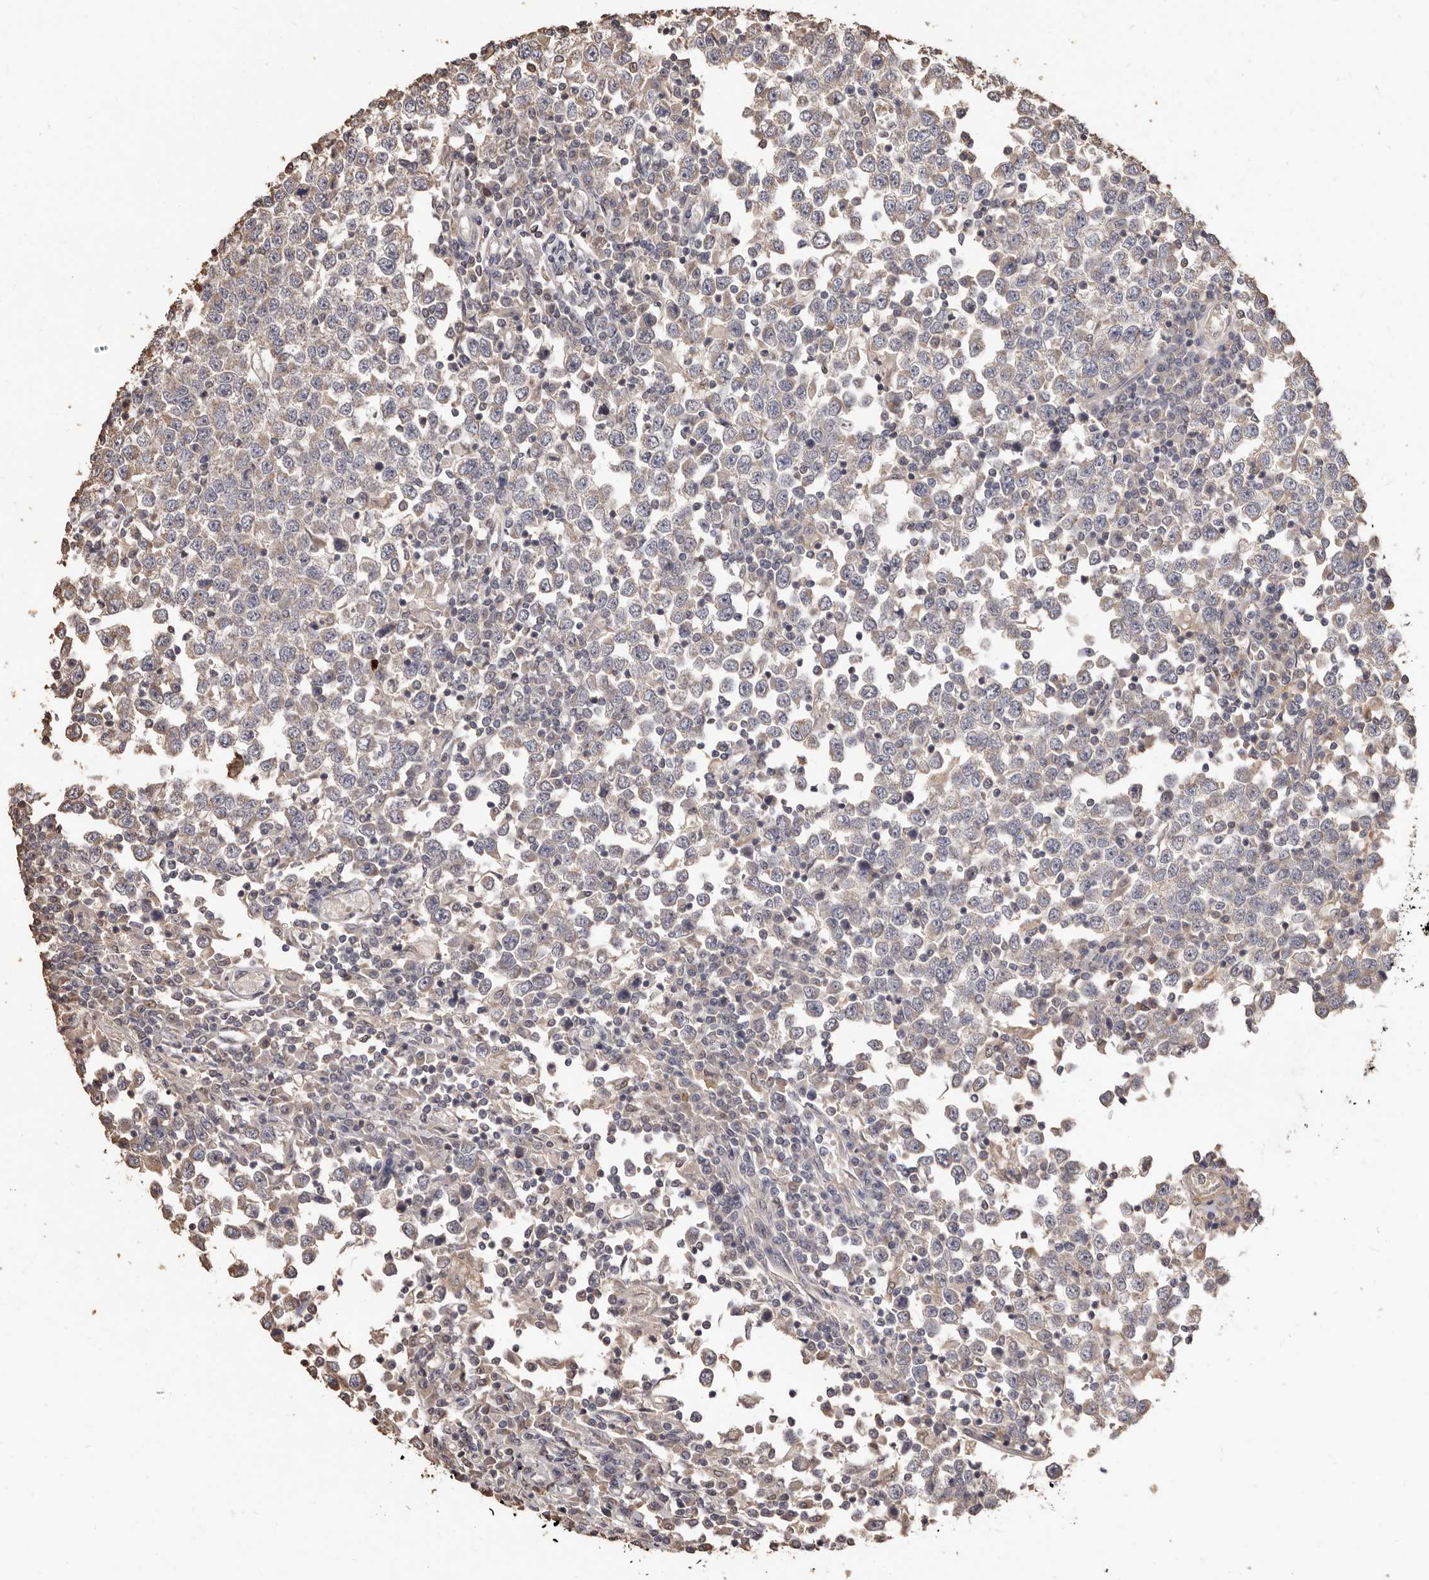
{"staining": {"intensity": "negative", "quantity": "none", "location": "none"}, "tissue": "testis cancer", "cell_type": "Tumor cells", "image_type": "cancer", "snomed": [{"axis": "morphology", "description": "Seminoma, NOS"}, {"axis": "topography", "description": "Testis"}], "caption": "Testis cancer (seminoma) stained for a protein using immunohistochemistry reveals no expression tumor cells.", "gene": "INAVA", "patient": {"sex": "male", "age": 65}}